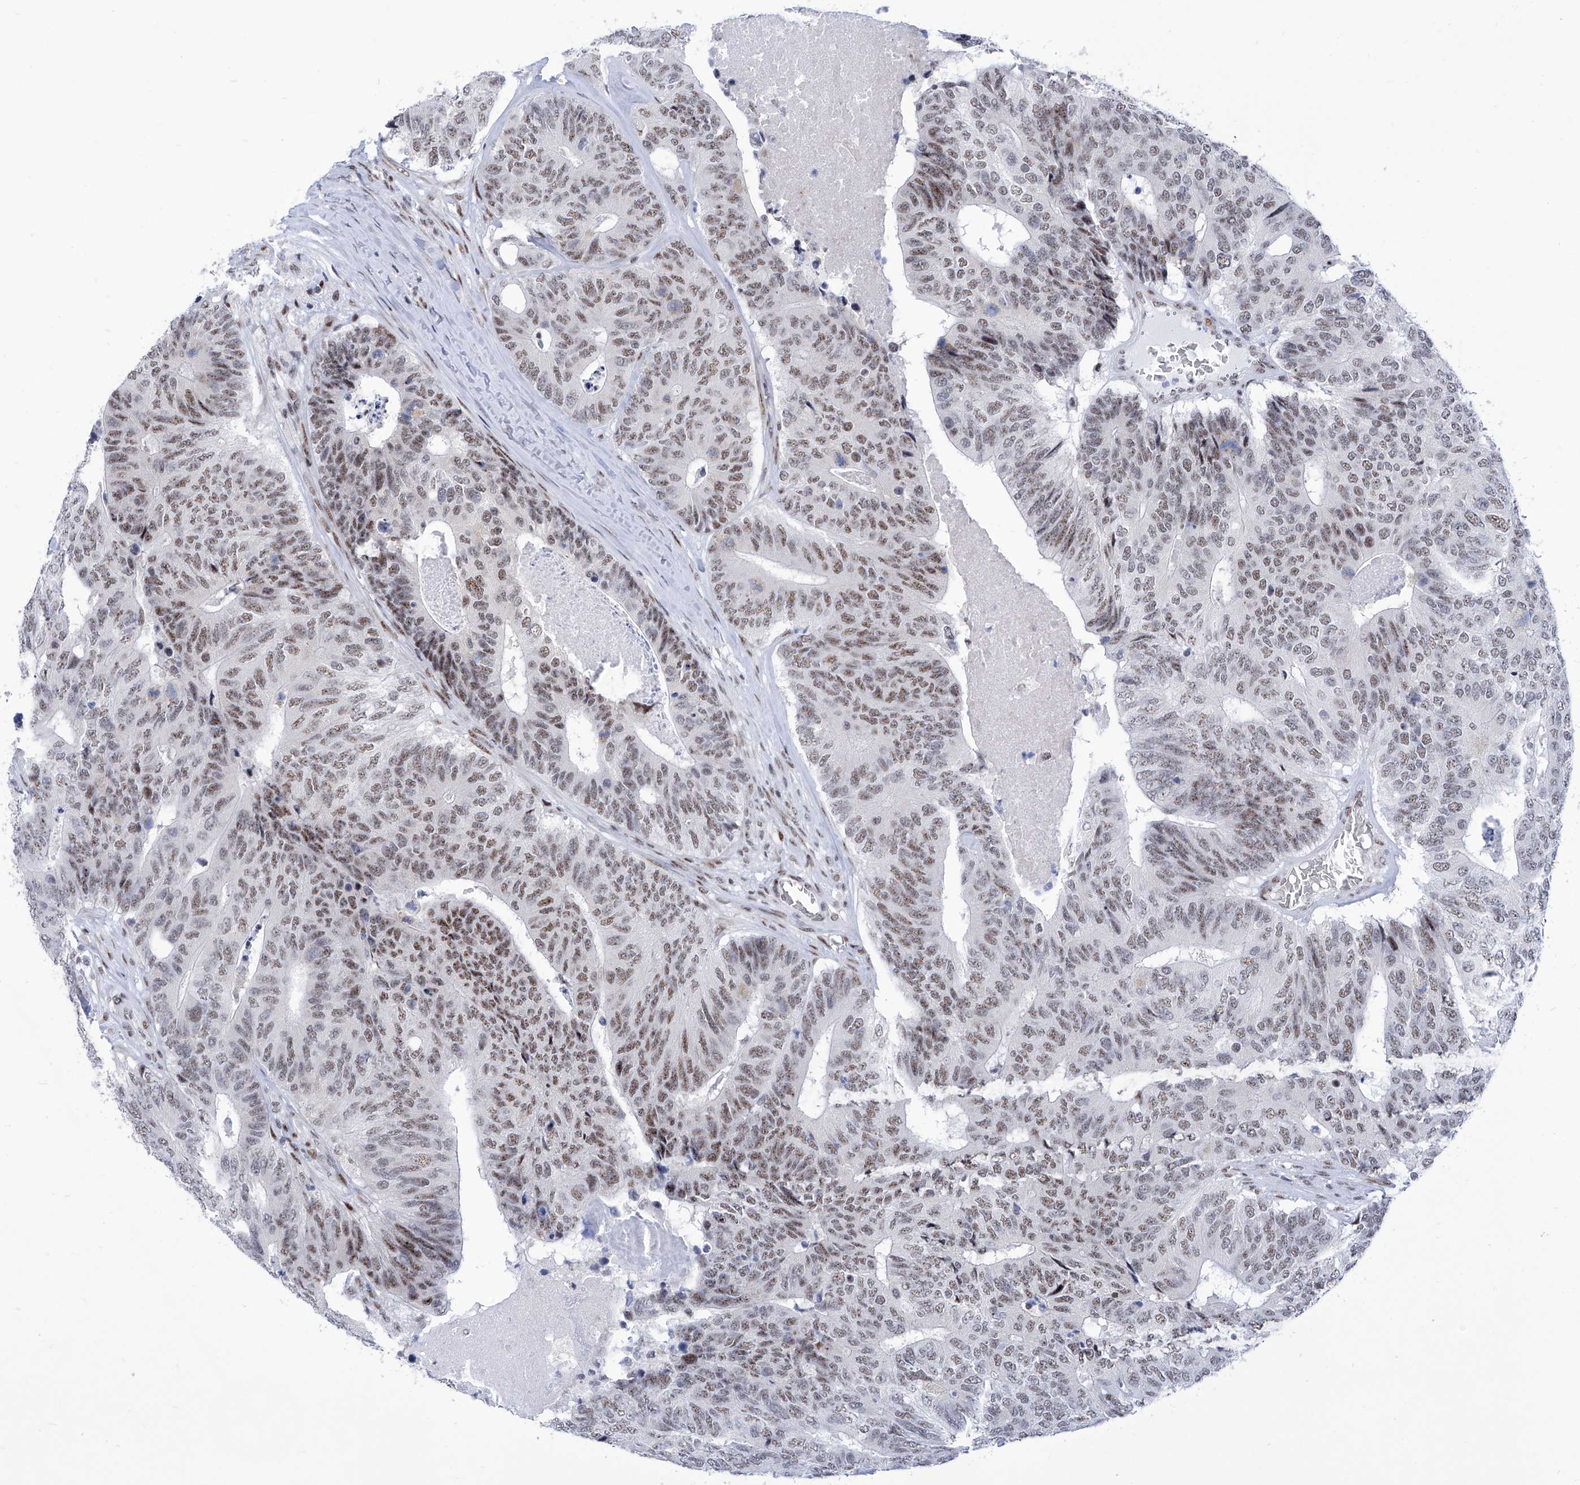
{"staining": {"intensity": "moderate", "quantity": ">75%", "location": "nuclear"}, "tissue": "colorectal cancer", "cell_type": "Tumor cells", "image_type": "cancer", "snomed": [{"axis": "morphology", "description": "Adenocarcinoma, NOS"}, {"axis": "topography", "description": "Colon"}], "caption": "This micrograph exhibits immunohistochemistry (IHC) staining of colorectal adenocarcinoma, with medium moderate nuclear staining in about >75% of tumor cells.", "gene": "SART1", "patient": {"sex": "female", "age": 67}}